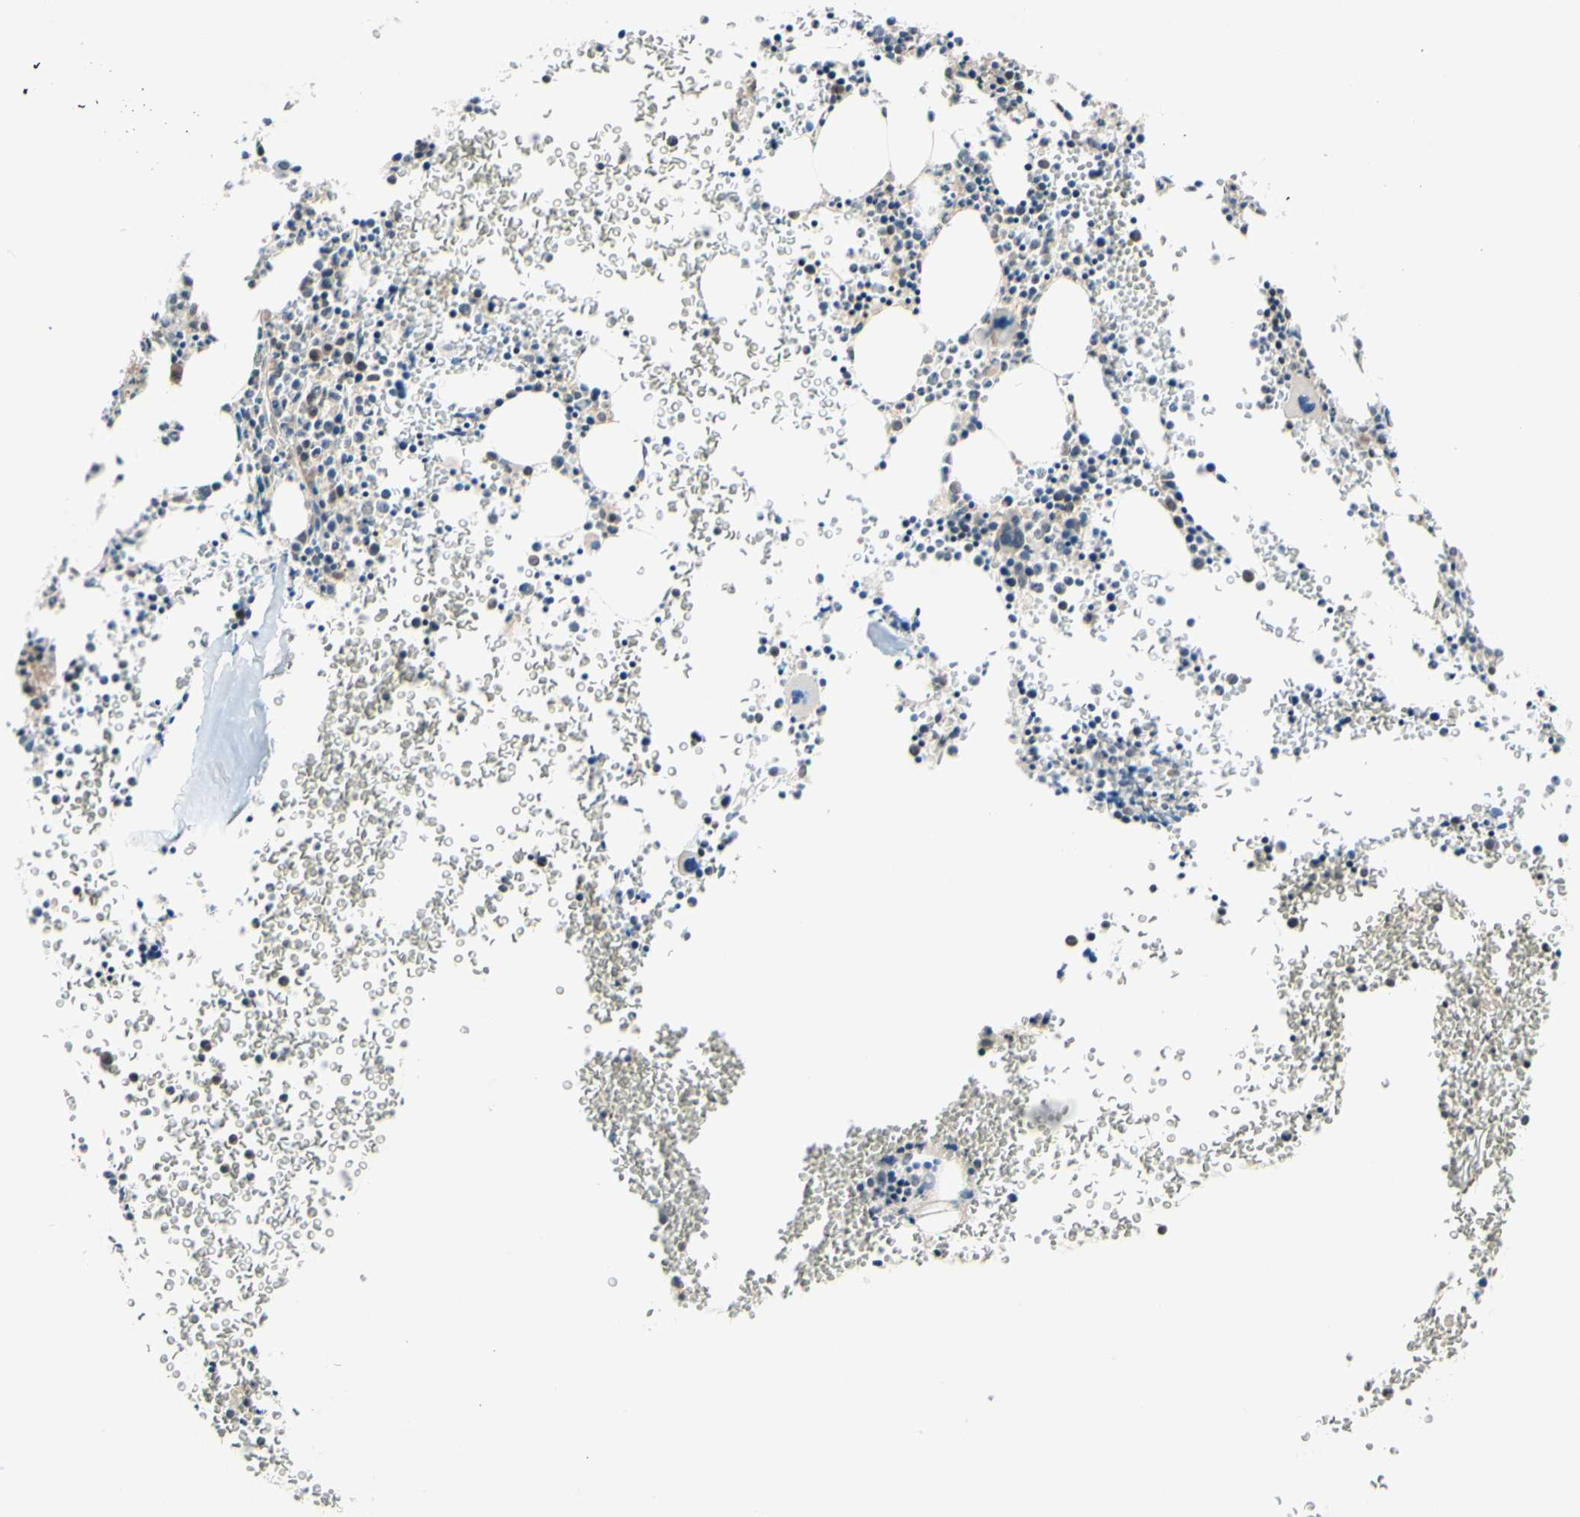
{"staining": {"intensity": "weak", "quantity": "25%-75%", "location": "cytoplasmic/membranous"}, "tissue": "bone marrow", "cell_type": "Hematopoietic cells", "image_type": "normal", "snomed": [{"axis": "morphology", "description": "Normal tissue, NOS"}, {"axis": "morphology", "description": "Inflammation, NOS"}, {"axis": "topography", "description": "Bone marrow"}], "caption": "The image exhibits staining of unremarkable bone marrow, revealing weak cytoplasmic/membranous protein positivity (brown color) within hematopoietic cells.", "gene": "DYNLRB1", "patient": {"sex": "female", "age": 61}}